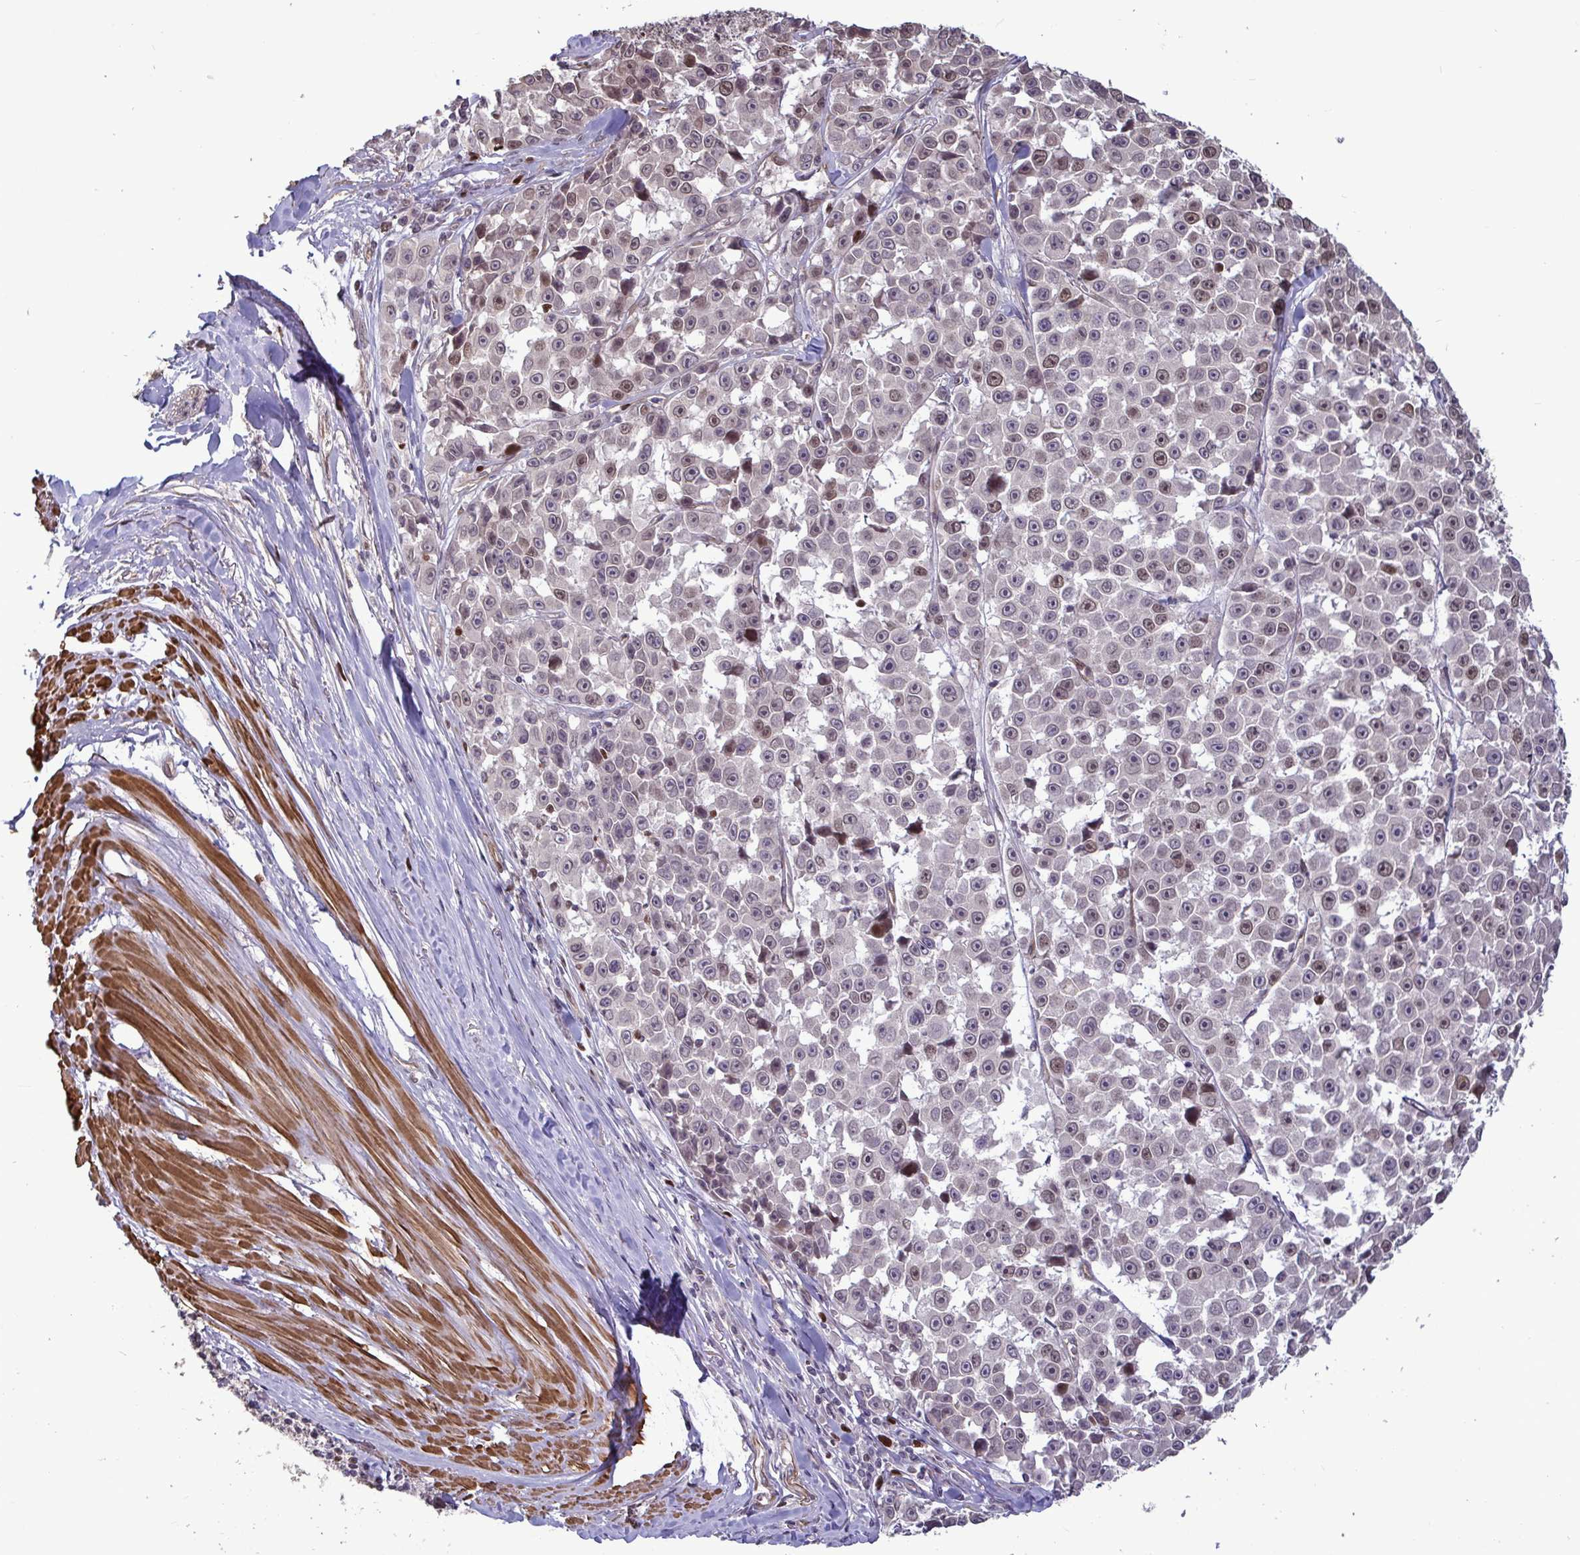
{"staining": {"intensity": "moderate", "quantity": "<25%", "location": "nuclear"}, "tissue": "melanoma", "cell_type": "Tumor cells", "image_type": "cancer", "snomed": [{"axis": "morphology", "description": "Malignant melanoma, NOS"}, {"axis": "topography", "description": "Skin"}], "caption": "Protein analysis of malignant melanoma tissue exhibits moderate nuclear expression in approximately <25% of tumor cells.", "gene": "IPO5", "patient": {"sex": "female", "age": 66}}